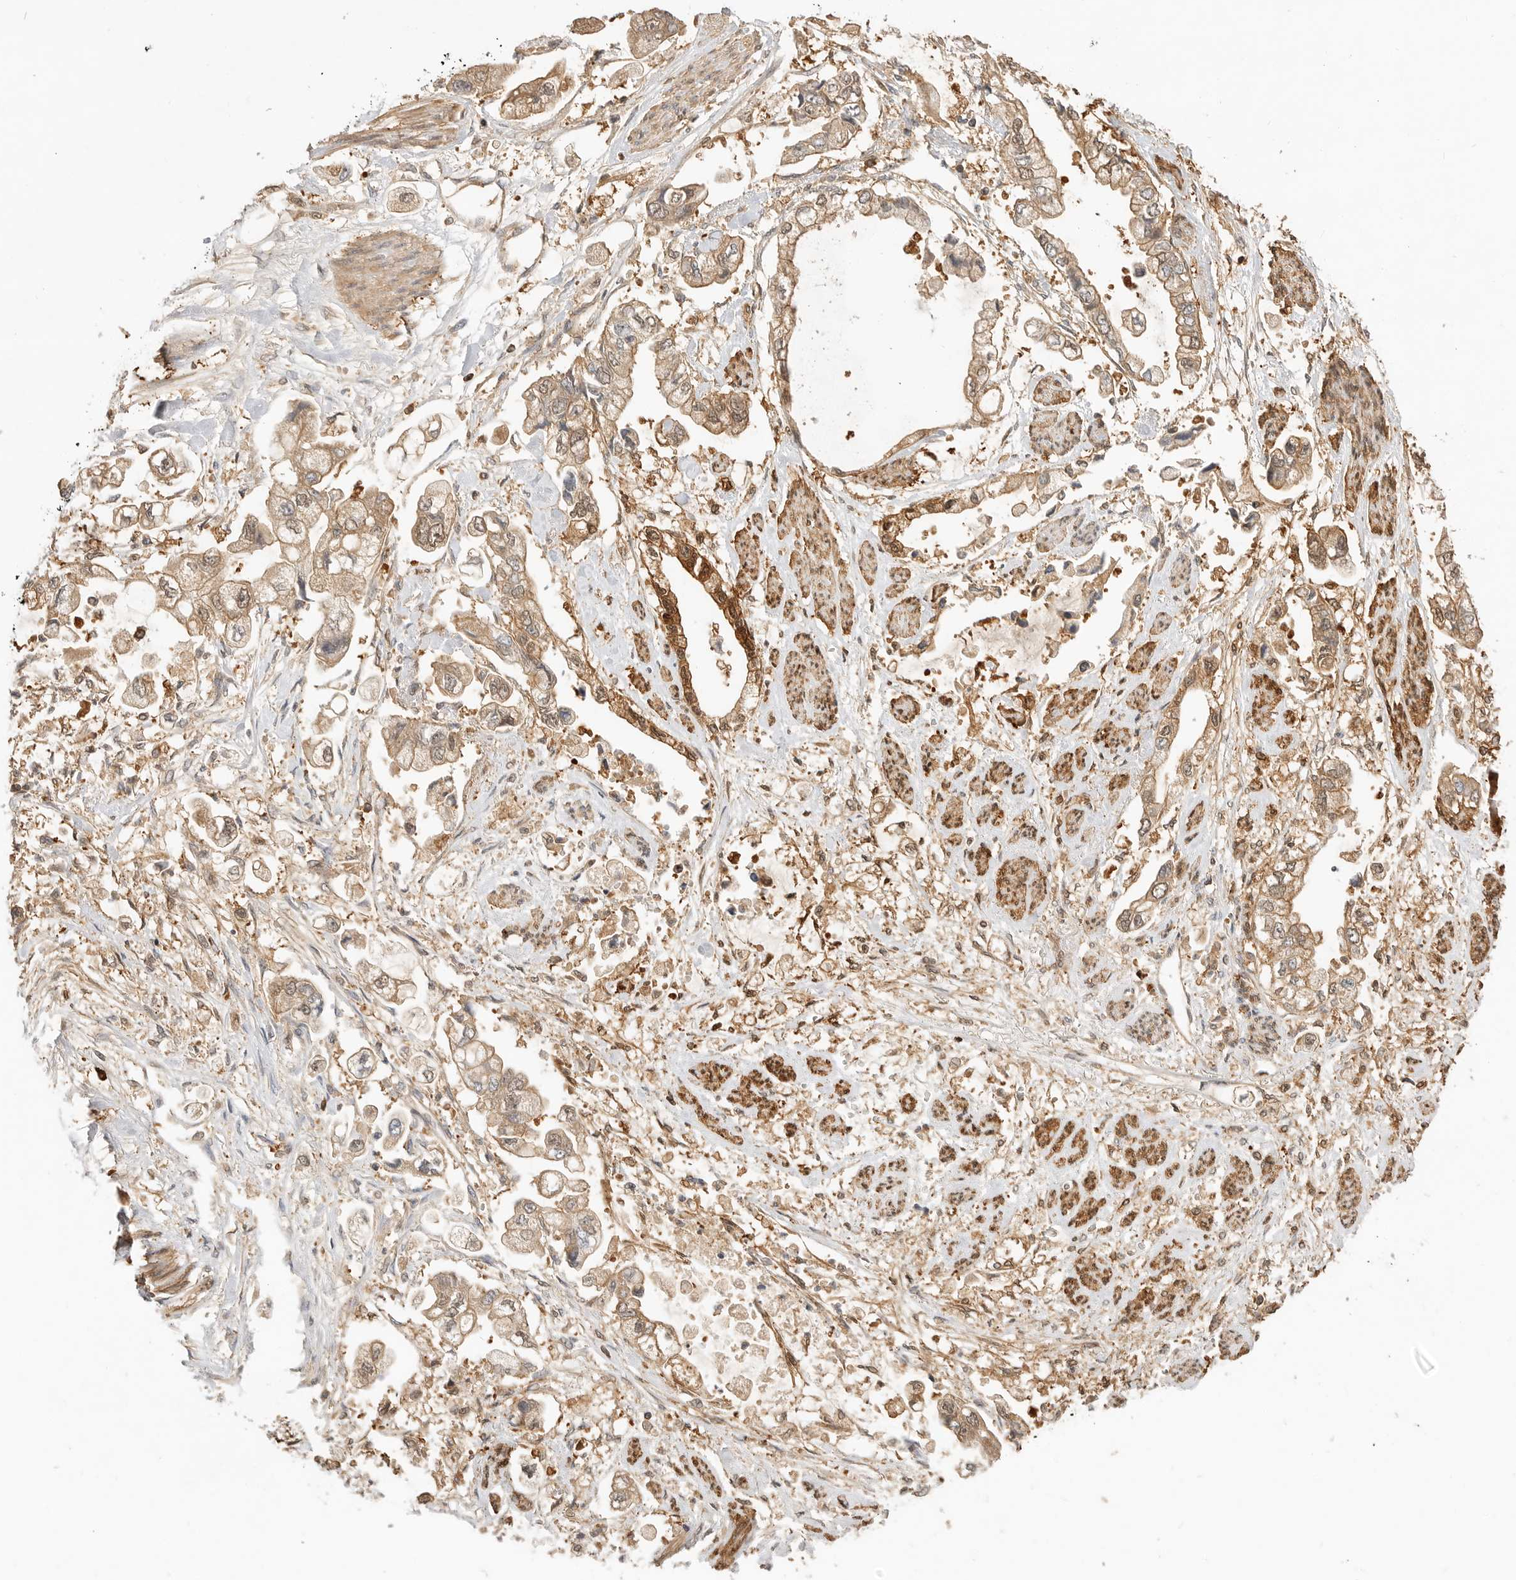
{"staining": {"intensity": "moderate", "quantity": ">75%", "location": "cytoplasmic/membranous"}, "tissue": "stomach cancer", "cell_type": "Tumor cells", "image_type": "cancer", "snomed": [{"axis": "morphology", "description": "Adenocarcinoma, NOS"}, {"axis": "topography", "description": "Stomach"}], "caption": "The micrograph shows staining of stomach adenocarcinoma, revealing moderate cytoplasmic/membranous protein staining (brown color) within tumor cells. Ihc stains the protein of interest in brown and the nuclei are stained blue.", "gene": "CLDN12", "patient": {"sex": "male", "age": 62}}